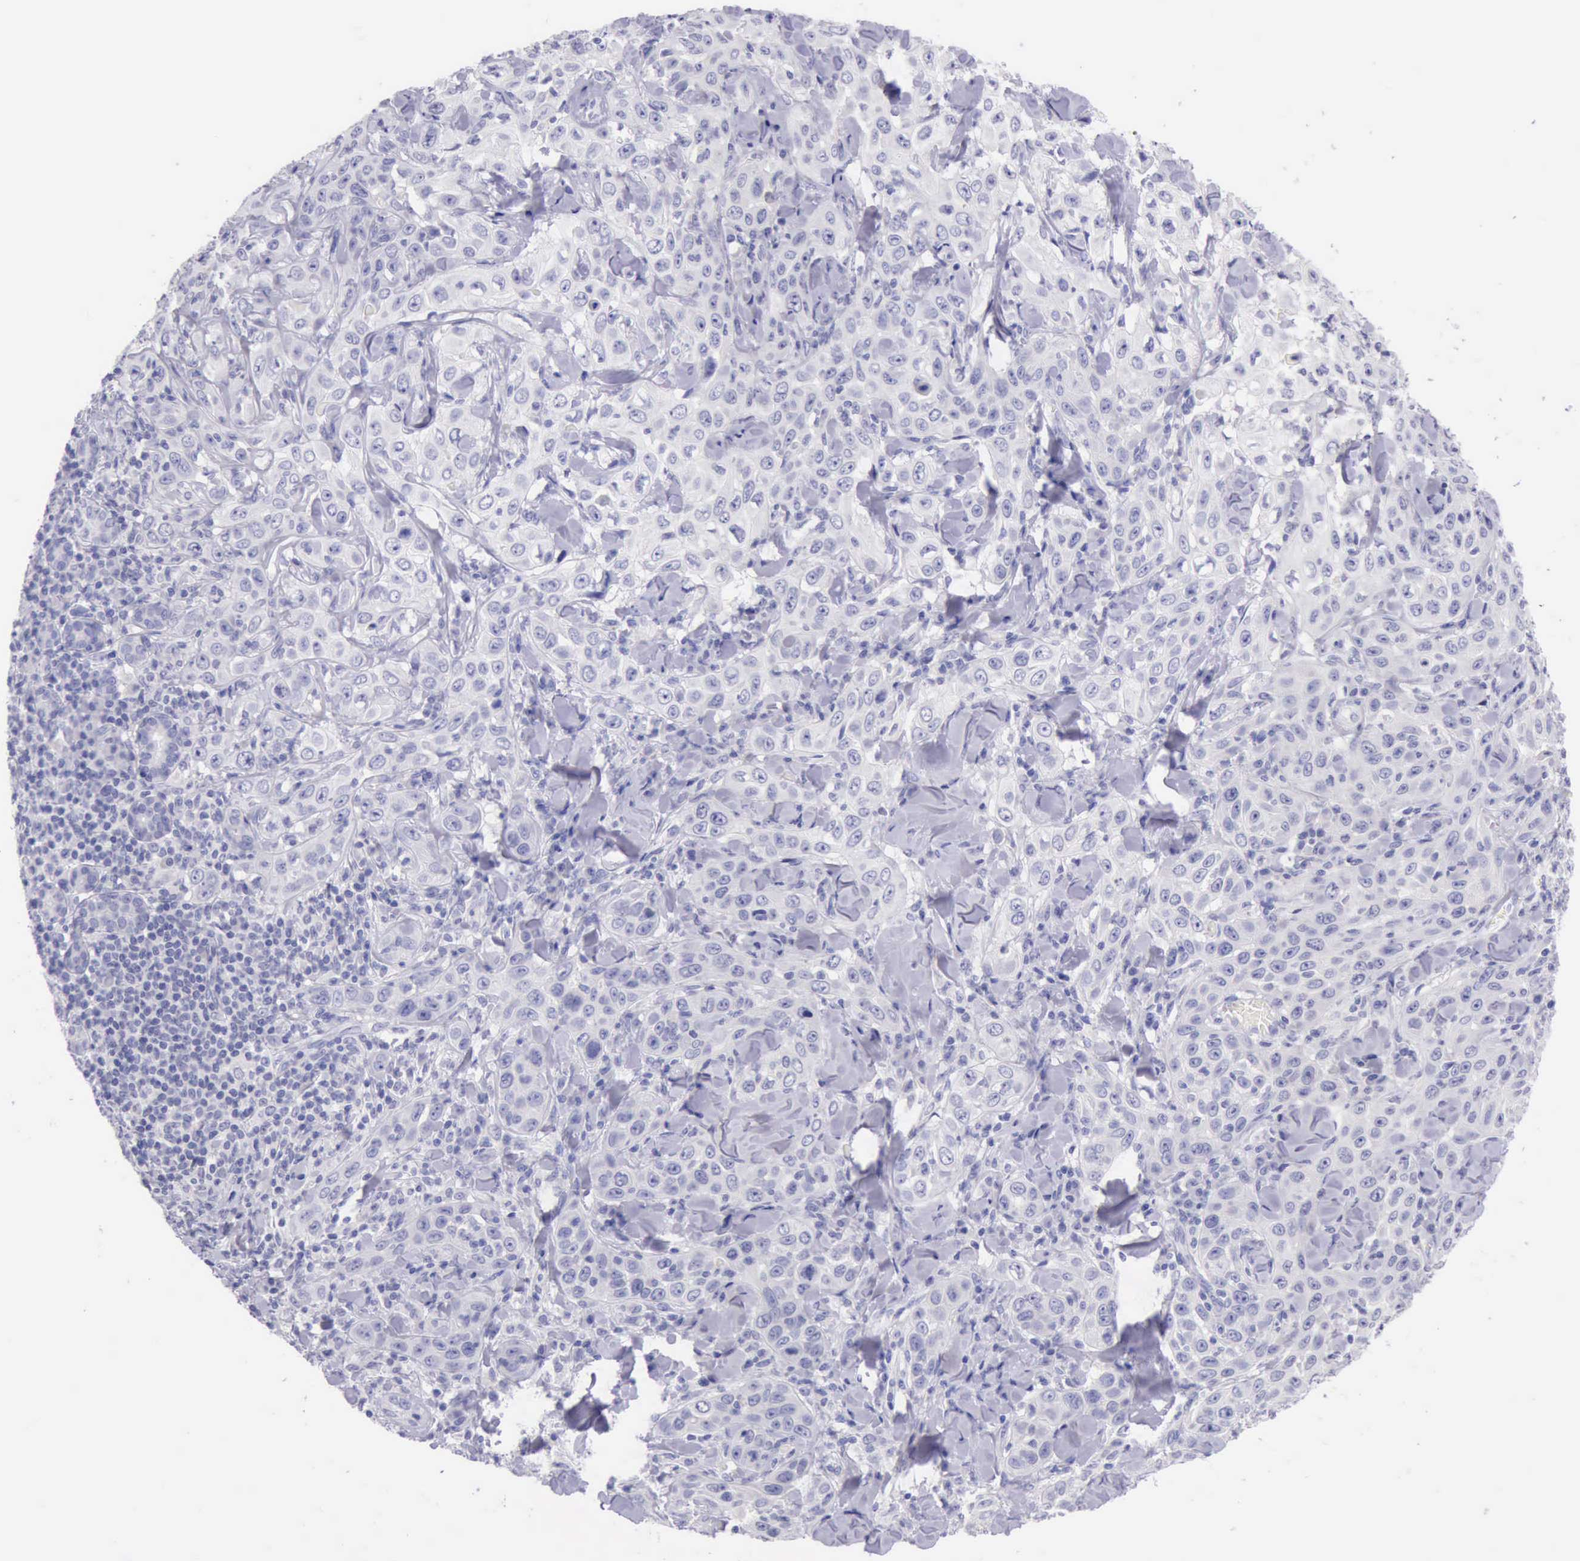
{"staining": {"intensity": "negative", "quantity": "none", "location": "none"}, "tissue": "skin cancer", "cell_type": "Tumor cells", "image_type": "cancer", "snomed": [{"axis": "morphology", "description": "Squamous cell carcinoma, NOS"}, {"axis": "topography", "description": "Skin"}], "caption": "Image shows no protein staining in tumor cells of skin cancer tissue.", "gene": "LRFN5", "patient": {"sex": "male", "age": 84}}